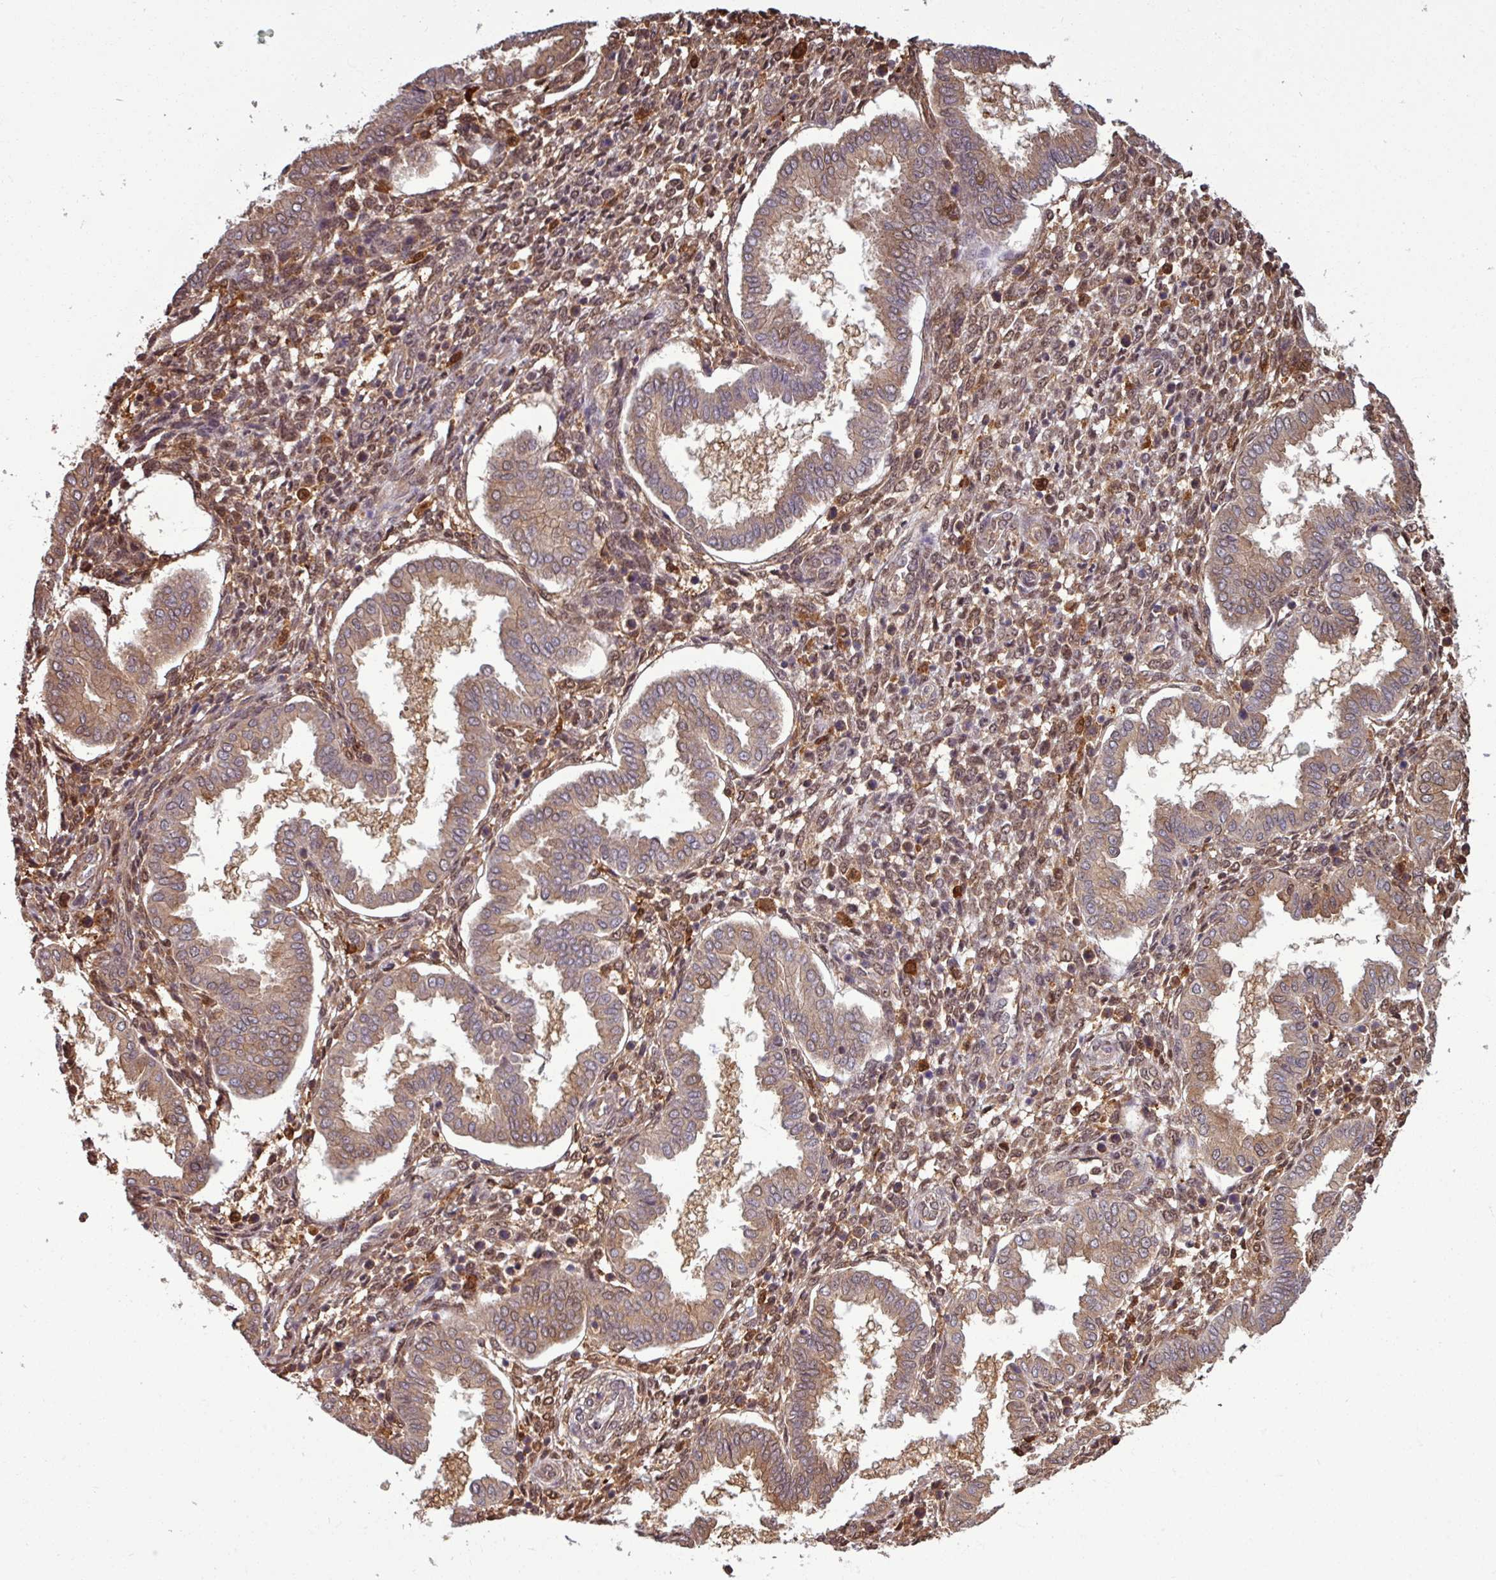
{"staining": {"intensity": "moderate", "quantity": "<25%", "location": "cytoplasmic/membranous,nuclear"}, "tissue": "endometrium", "cell_type": "Cells in endometrial stroma", "image_type": "normal", "snomed": [{"axis": "morphology", "description": "Normal tissue, NOS"}, {"axis": "topography", "description": "Endometrium"}], "caption": "A histopathology image of human endometrium stained for a protein reveals moderate cytoplasmic/membranous,nuclear brown staining in cells in endometrial stroma.", "gene": "KCTD11", "patient": {"sex": "female", "age": 24}}